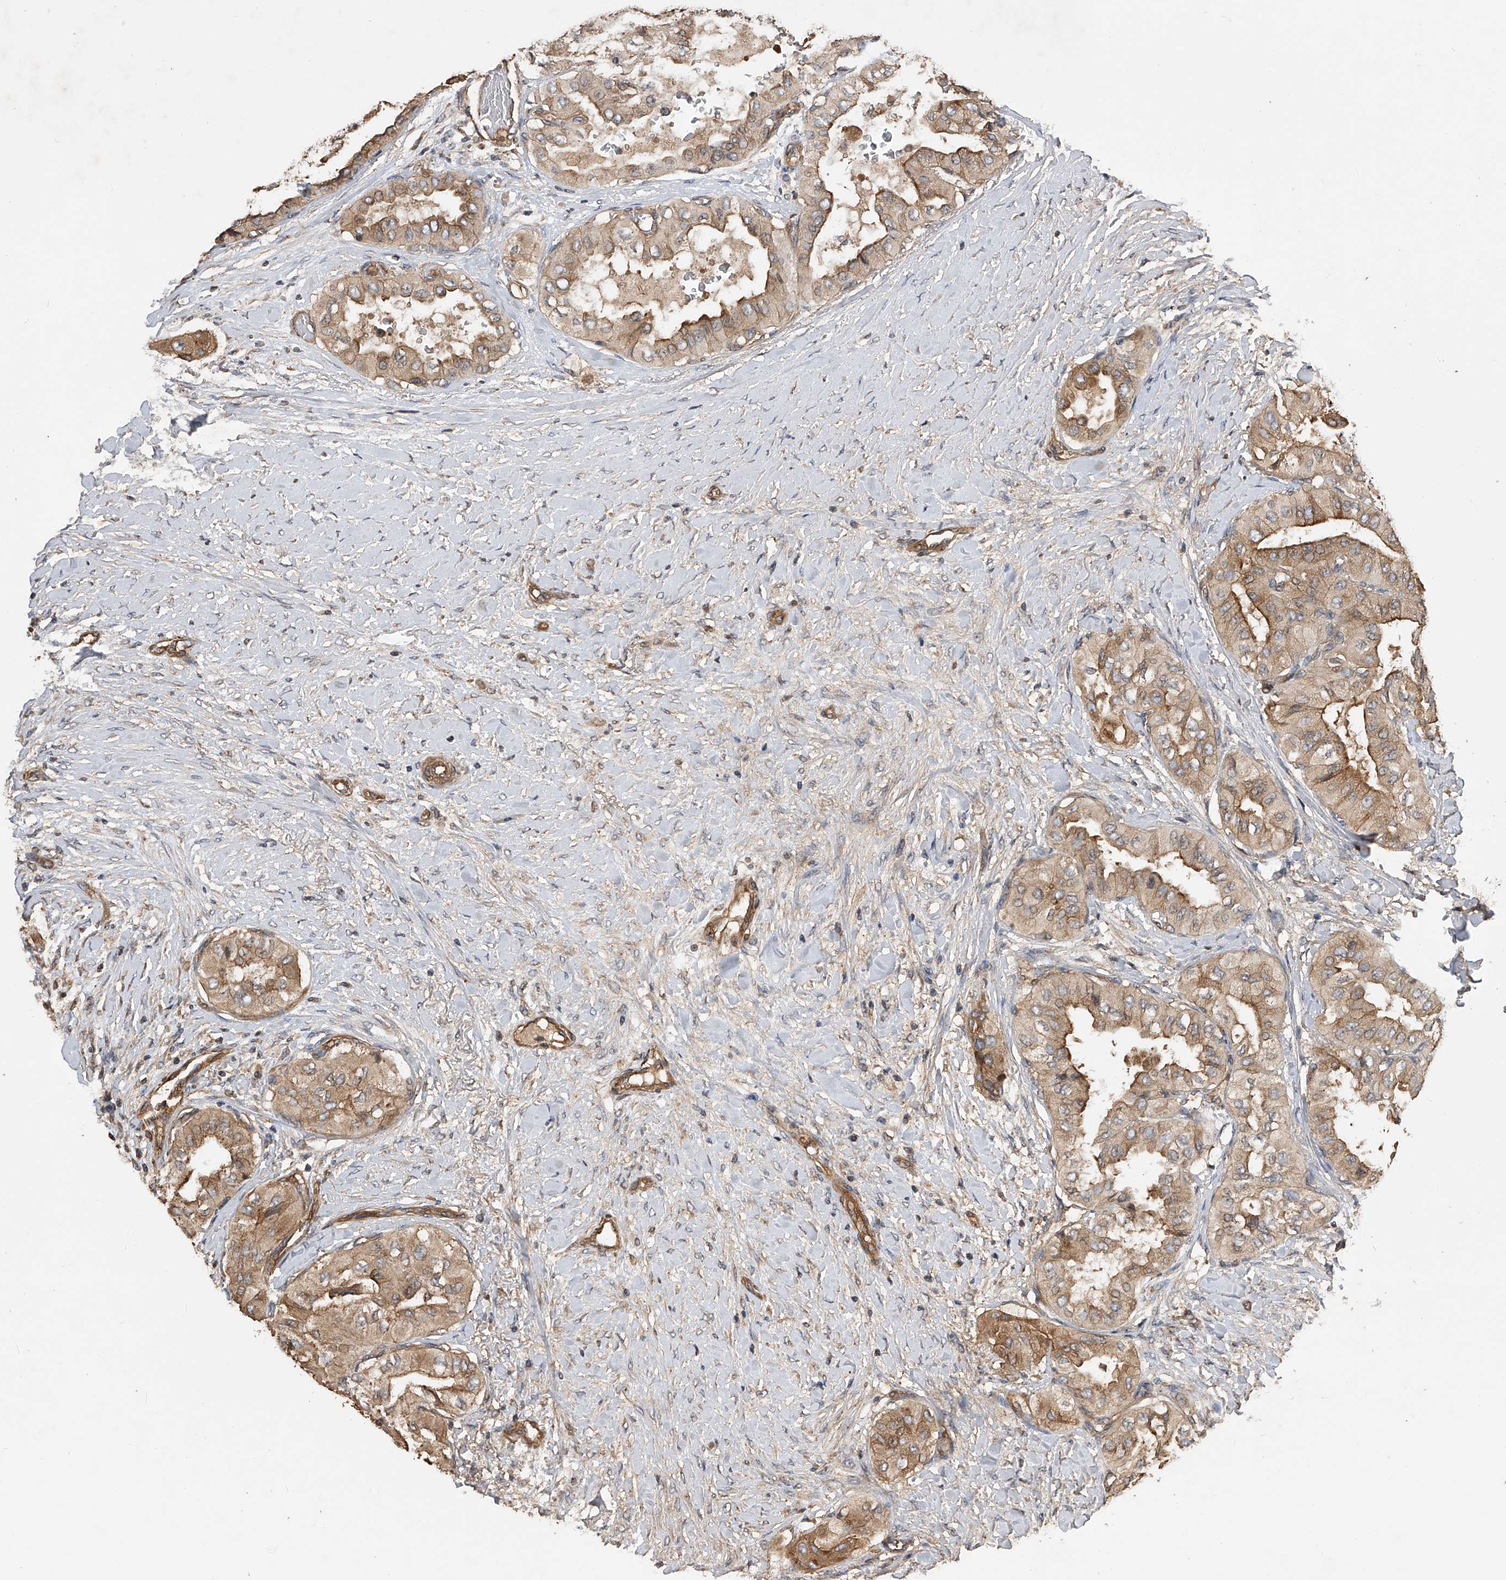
{"staining": {"intensity": "moderate", "quantity": ">75%", "location": "cytoplasmic/membranous"}, "tissue": "thyroid cancer", "cell_type": "Tumor cells", "image_type": "cancer", "snomed": [{"axis": "morphology", "description": "Papillary adenocarcinoma, NOS"}, {"axis": "topography", "description": "Thyroid gland"}], "caption": "This is an image of immunohistochemistry staining of thyroid papillary adenocarcinoma, which shows moderate expression in the cytoplasmic/membranous of tumor cells.", "gene": "PTPRA", "patient": {"sex": "female", "age": 59}}